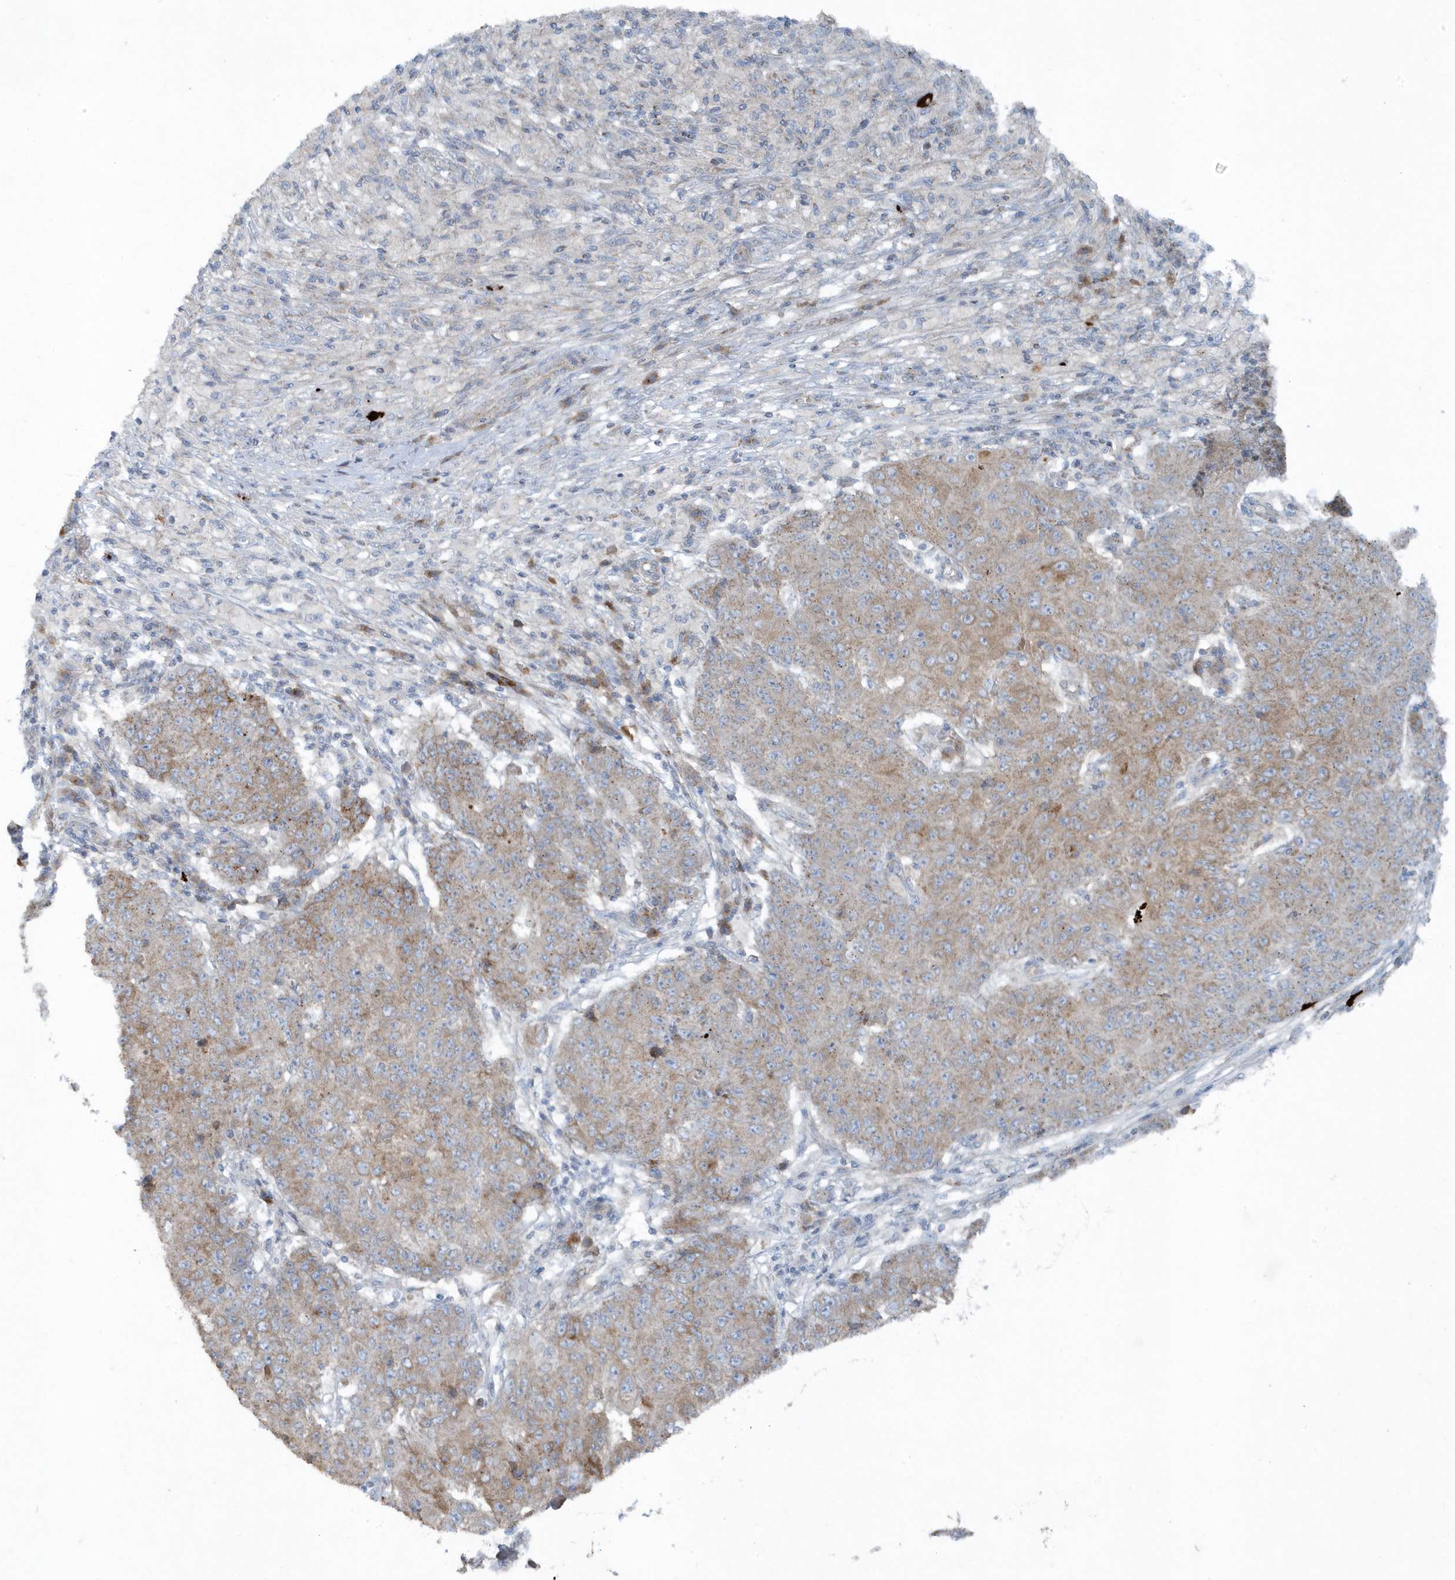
{"staining": {"intensity": "moderate", "quantity": ">75%", "location": "cytoplasmic/membranous"}, "tissue": "ovarian cancer", "cell_type": "Tumor cells", "image_type": "cancer", "snomed": [{"axis": "morphology", "description": "Carcinoma, endometroid"}, {"axis": "topography", "description": "Ovary"}], "caption": "IHC histopathology image of ovarian endometroid carcinoma stained for a protein (brown), which reveals medium levels of moderate cytoplasmic/membranous staining in approximately >75% of tumor cells.", "gene": "SLC38A2", "patient": {"sex": "female", "age": 42}}